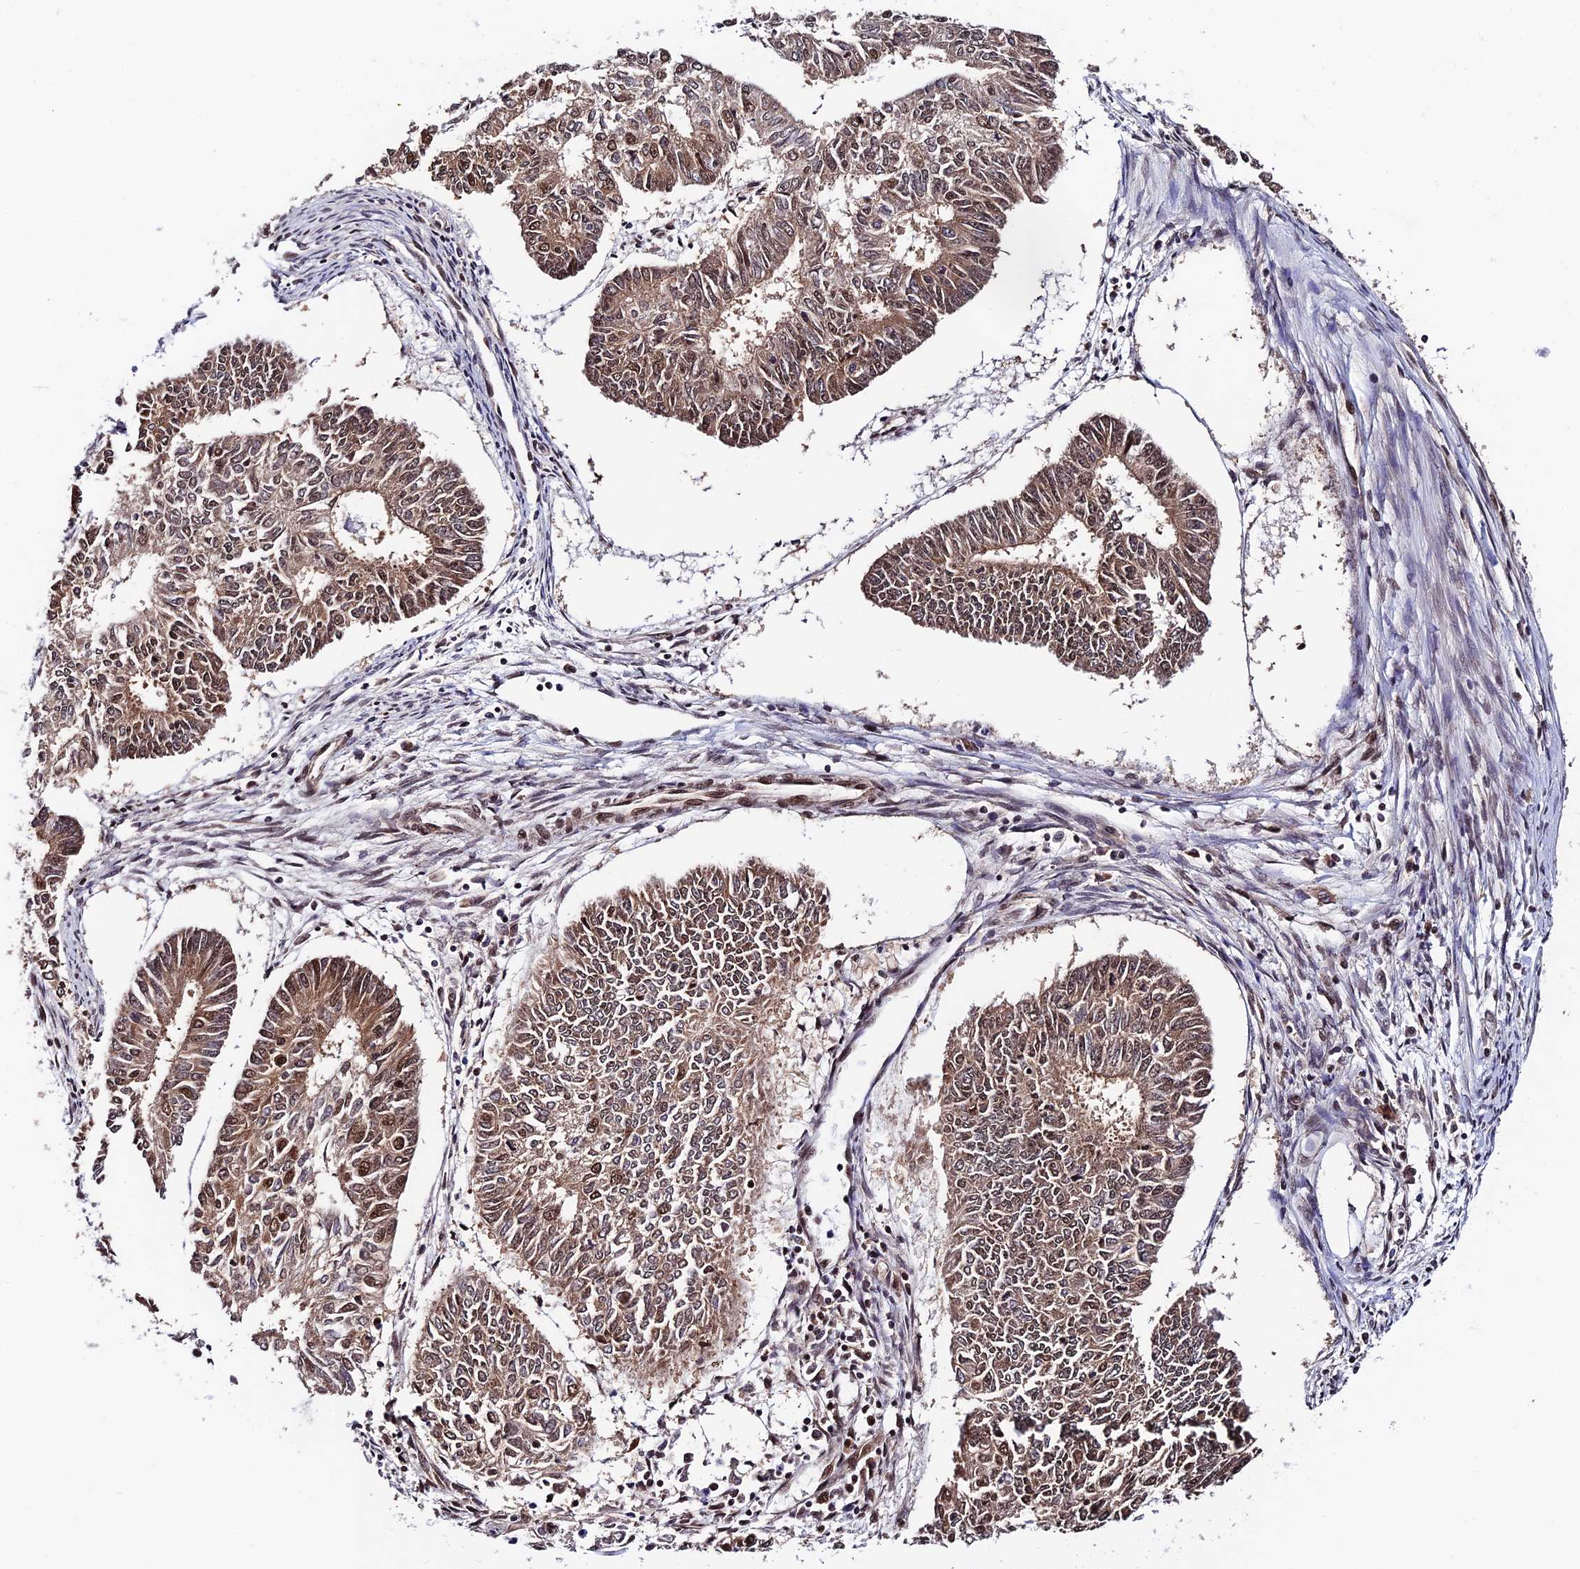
{"staining": {"intensity": "moderate", "quantity": ">75%", "location": "cytoplasmic/membranous,nuclear"}, "tissue": "endometrial cancer", "cell_type": "Tumor cells", "image_type": "cancer", "snomed": [{"axis": "morphology", "description": "Adenocarcinoma, NOS"}, {"axis": "topography", "description": "Endometrium"}], "caption": "DAB (3,3'-diaminobenzidine) immunohistochemical staining of adenocarcinoma (endometrial) exhibits moderate cytoplasmic/membranous and nuclear protein staining in about >75% of tumor cells.", "gene": "RBM42", "patient": {"sex": "female", "age": 68}}